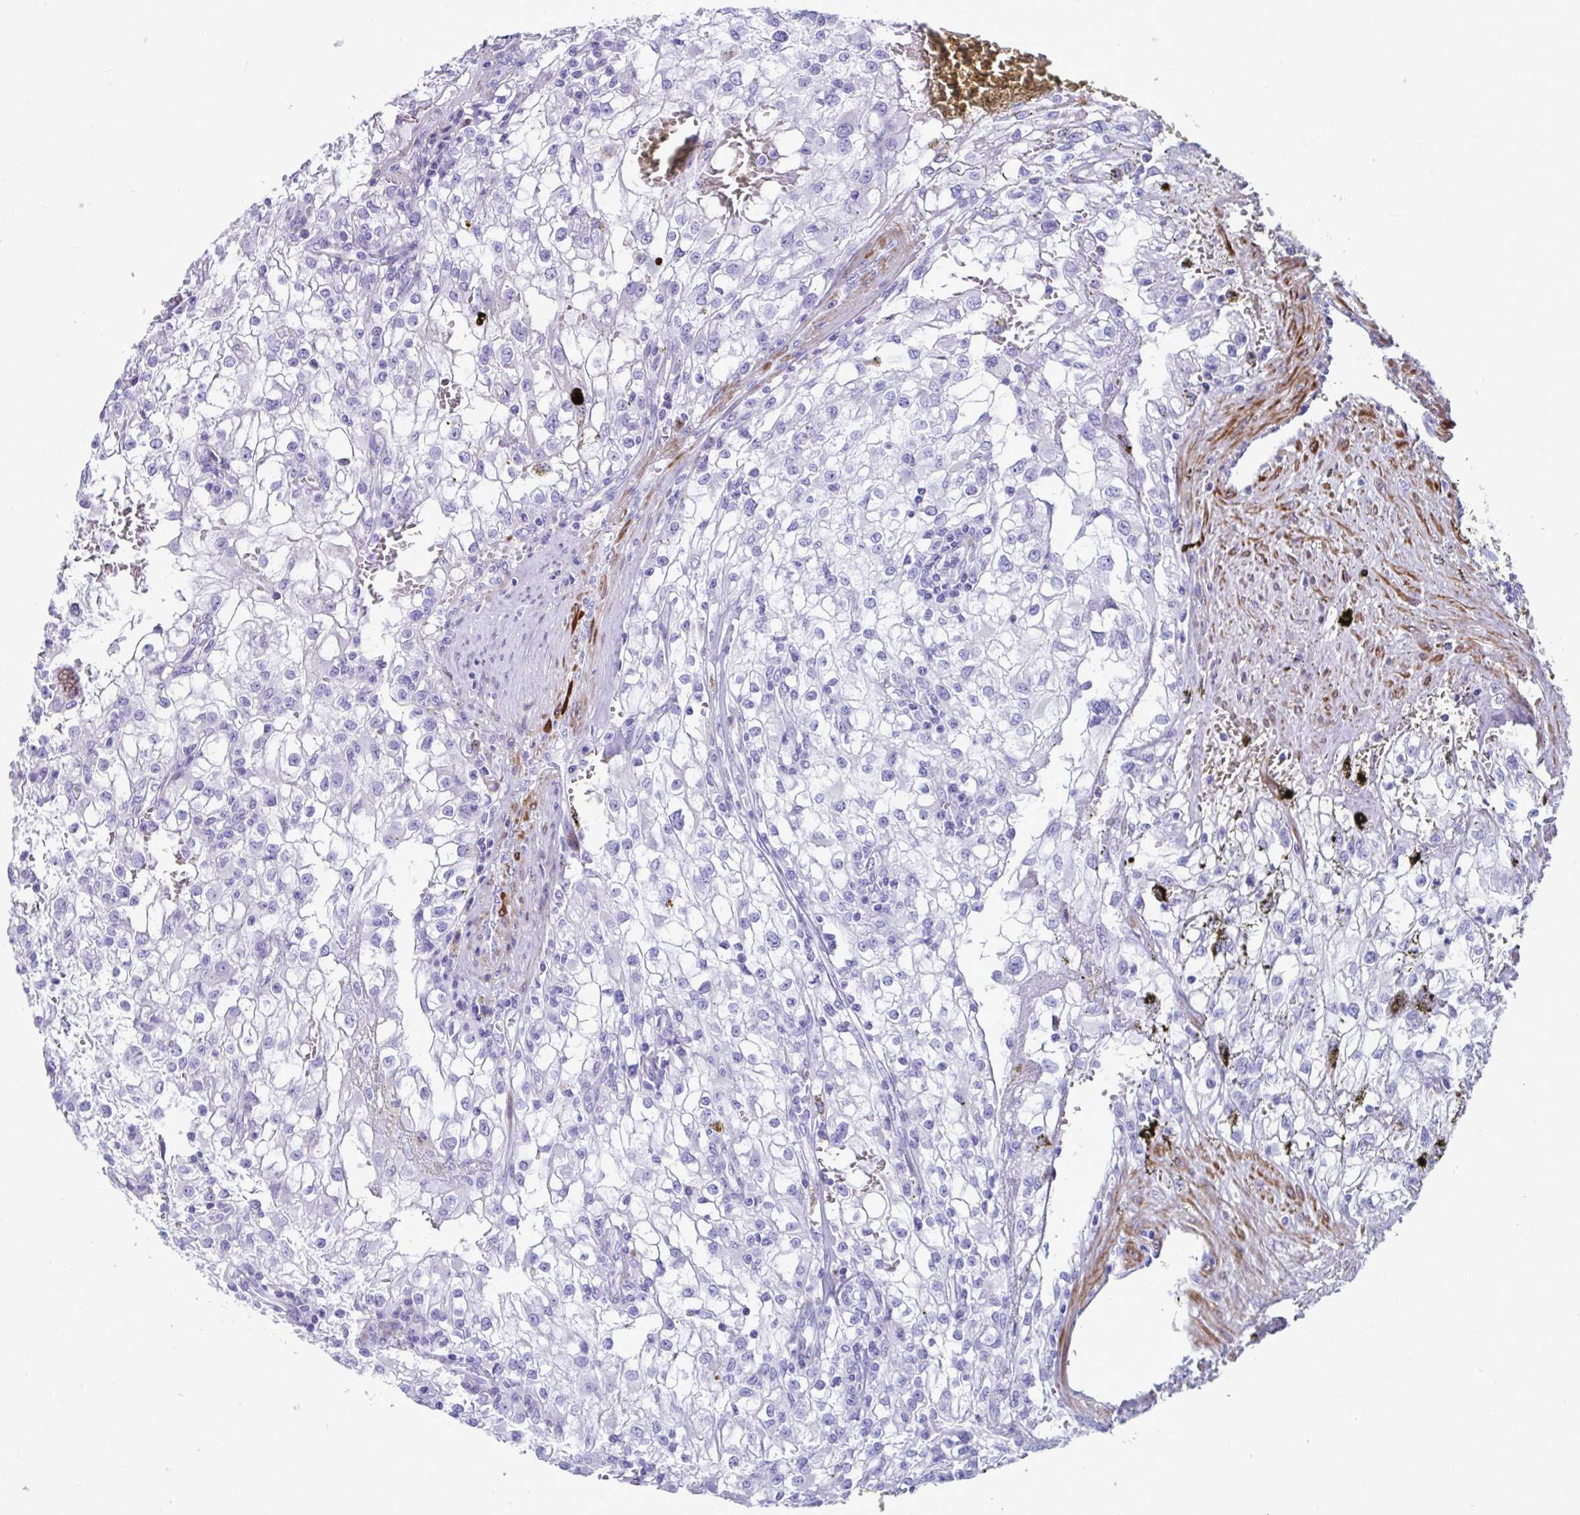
{"staining": {"intensity": "negative", "quantity": "none", "location": "none"}, "tissue": "renal cancer", "cell_type": "Tumor cells", "image_type": "cancer", "snomed": [{"axis": "morphology", "description": "Adenocarcinoma, NOS"}, {"axis": "topography", "description": "Kidney"}], "caption": "IHC image of neoplastic tissue: adenocarcinoma (renal) stained with DAB (3,3'-diaminobenzidine) reveals no significant protein staining in tumor cells. (IHC, brightfield microscopy, high magnification).", "gene": "GRXCR2", "patient": {"sex": "female", "age": 74}}